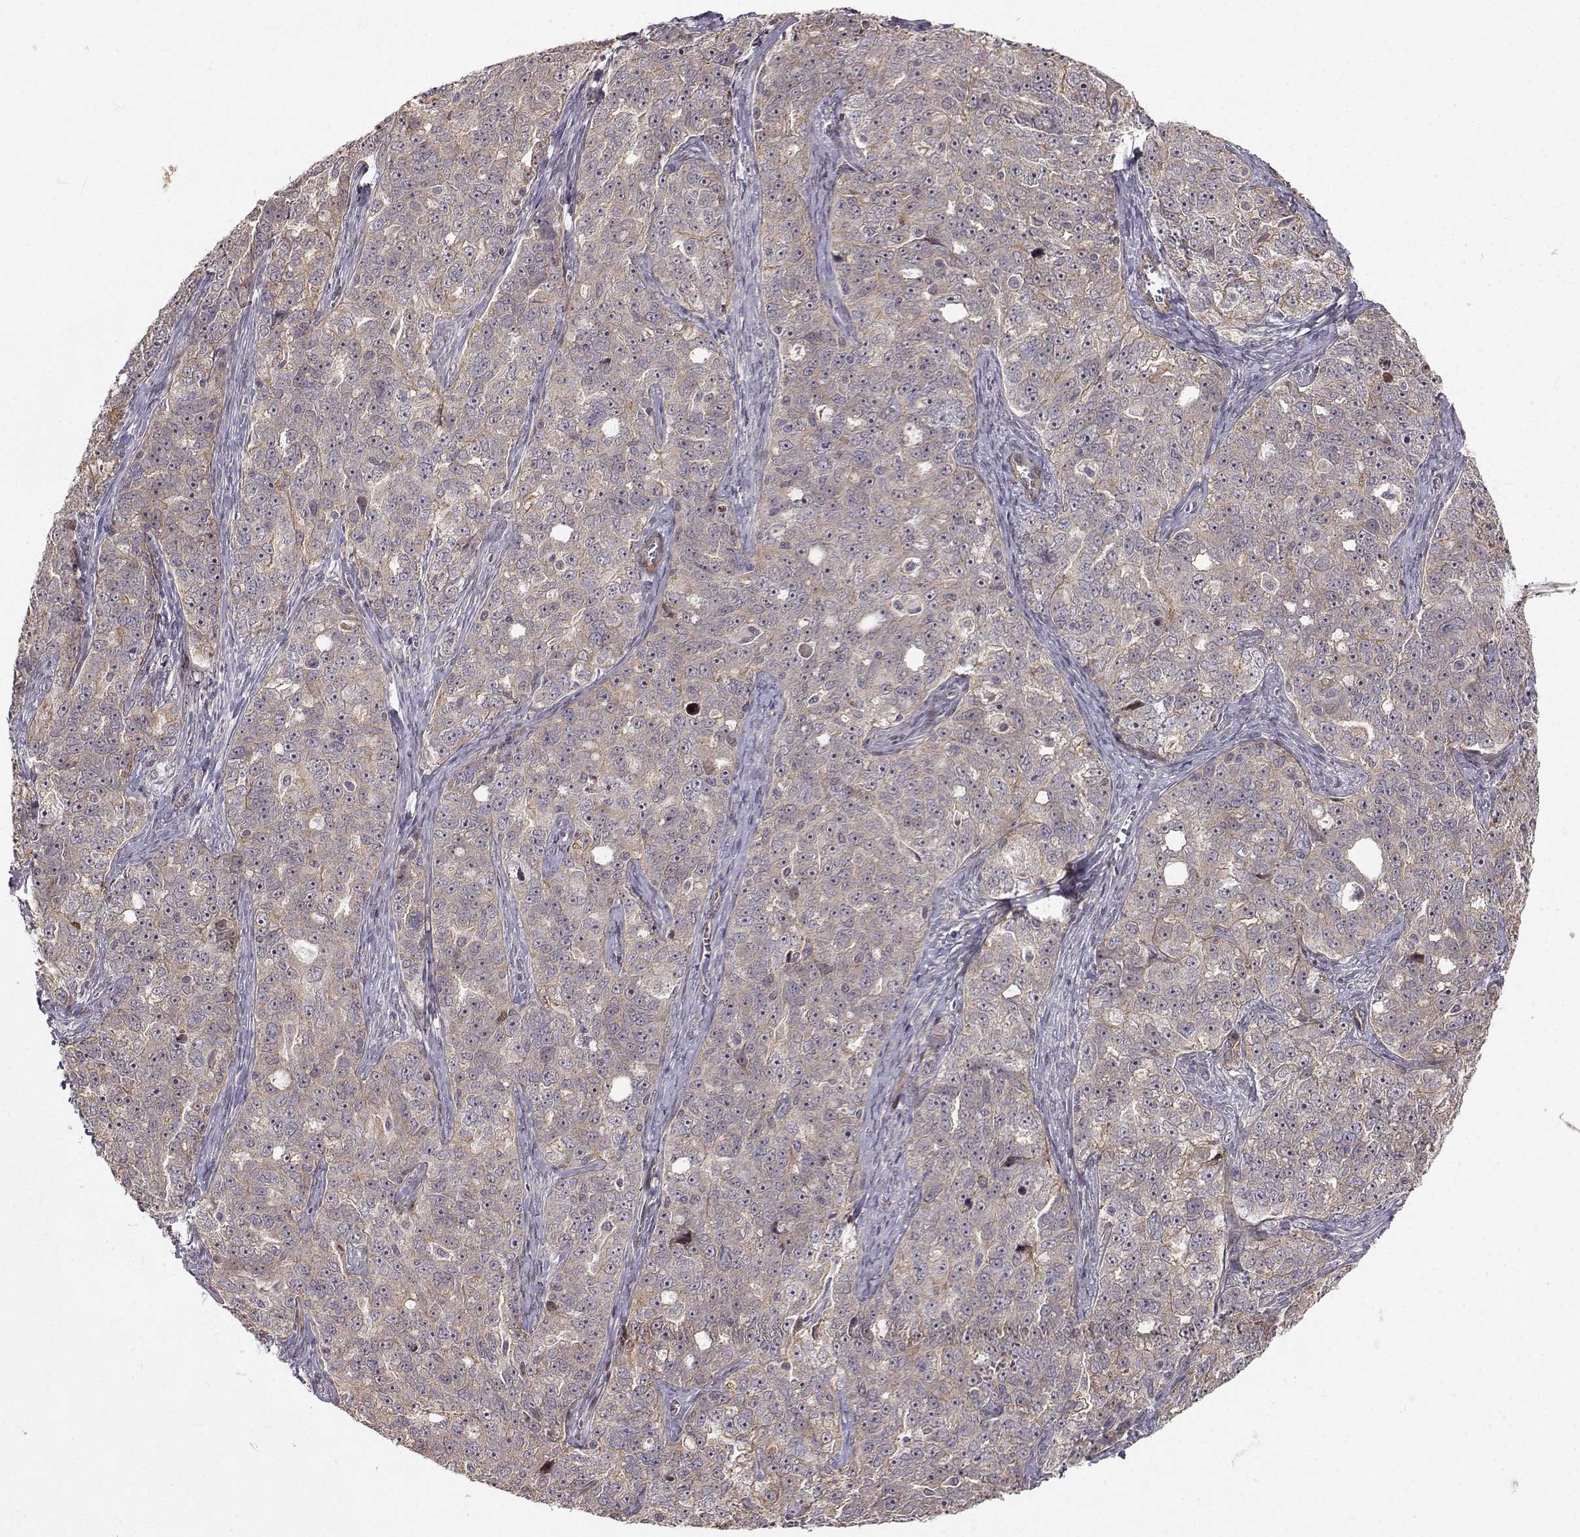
{"staining": {"intensity": "weak", "quantity": "25%-75%", "location": "cytoplasmic/membranous"}, "tissue": "ovarian cancer", "cell_type": "Tumor cells", "image_type": "cancer", "snomed": [{"axis": "morphology", "description": "Cystadenocarcinoma, serous, NOS"}, {"axis": "topography", "description": "Ovary"}], "caption": "A low amount of weak cytoplasmic/membranous expression is appreciated in about 25%-75% of tumor cells in ovarian serous cystadenocarcinoma tissue.", "gene": "APC", "patient": {"sex": "female", "age": 51}}